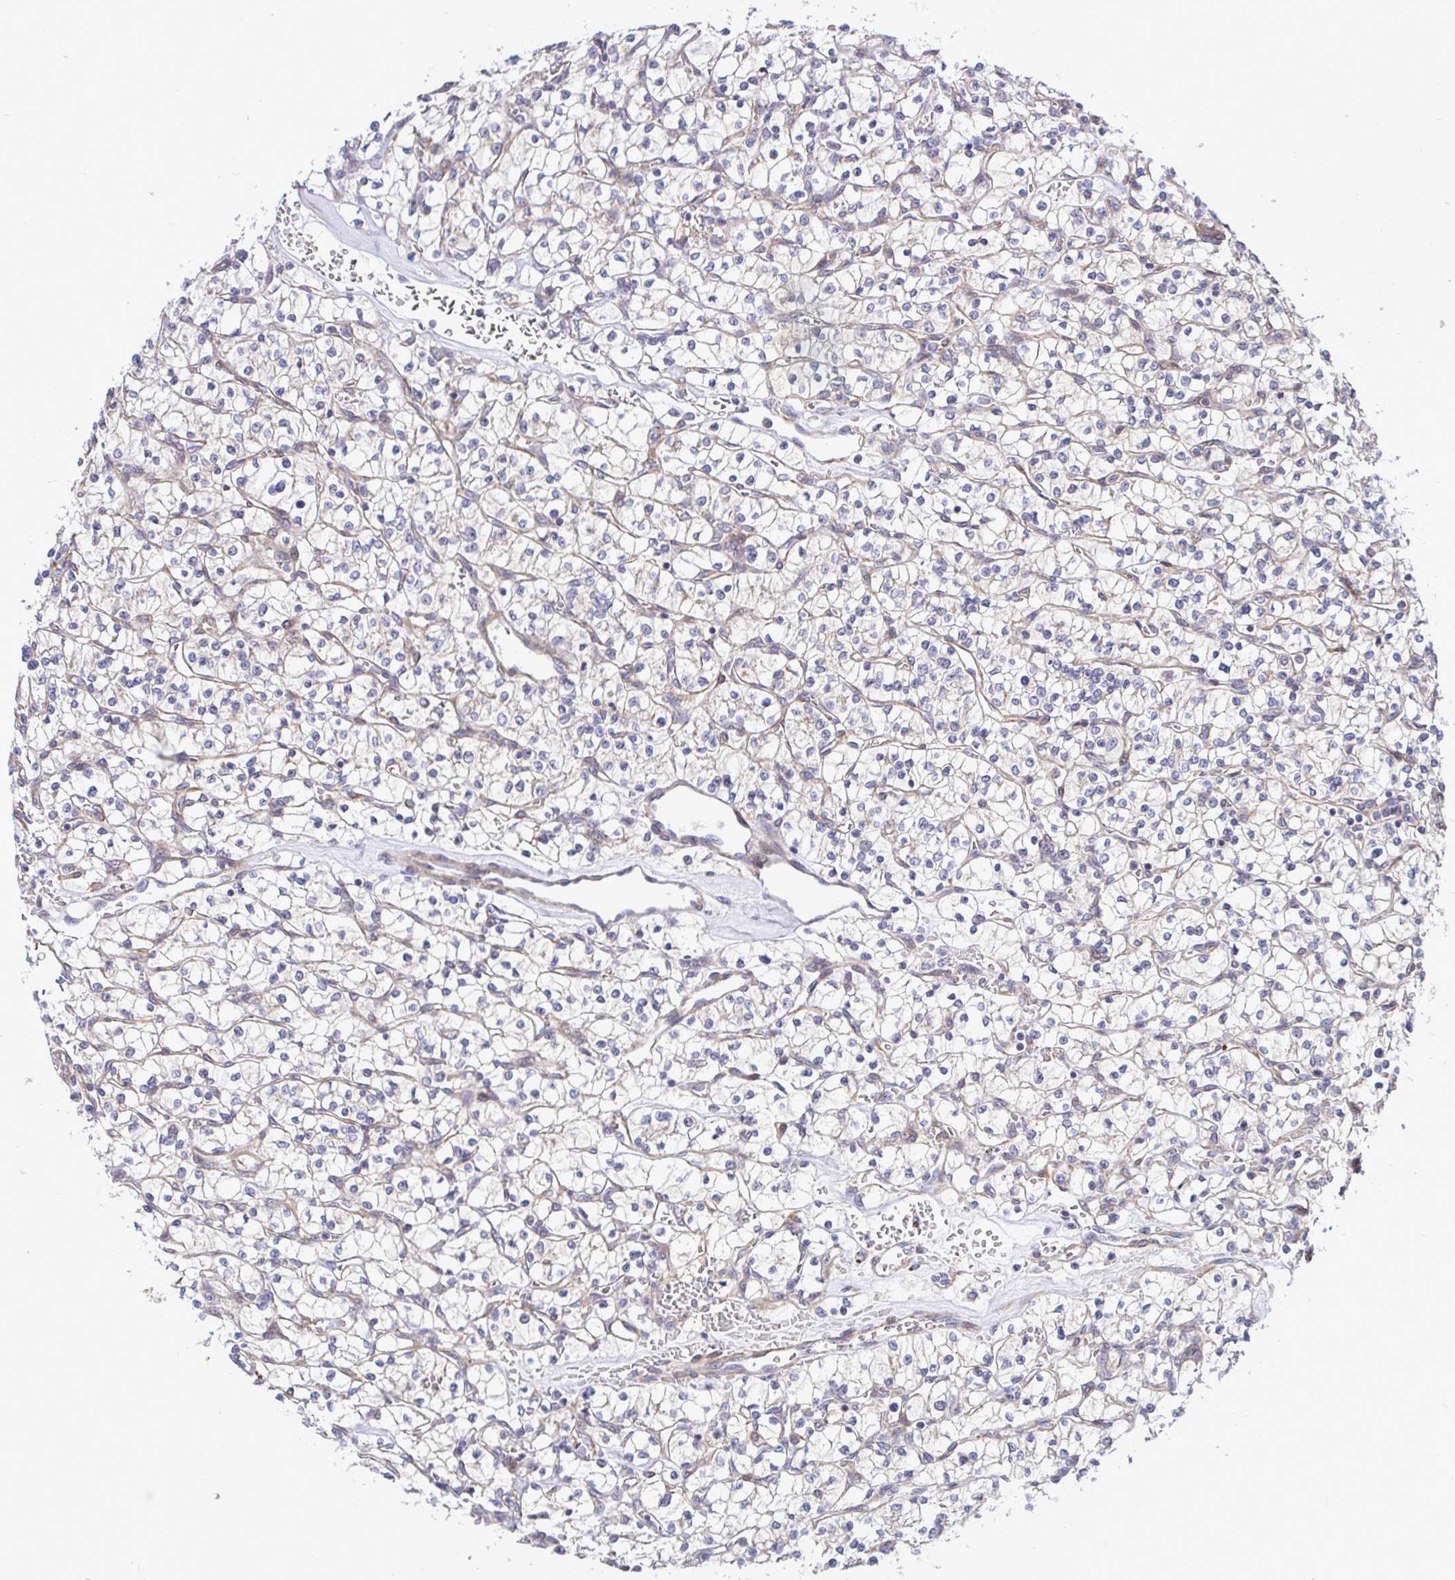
{"staining": {"intensity": "negative", "quantity": "none", "location": "none"}, "tissue": "renal cancer", "cell_type": "Tumor cells", "image_type": "cancer", "snomed": [{"axis": "morphology", "description": "Adenocarcinoma, NOS"}, {"axis": "topography", "description": "Kidney"}], "caption": "A high-resolution micrograph shows immunohistochemistry (IHC) staining of adenocarcinoma (renal), which displays no significant staining in tumor cells. (IHC, brightfield microscopy, high magnification).", "gene": "TRIM55", "patient": {"sex": "female", "age": 64}}